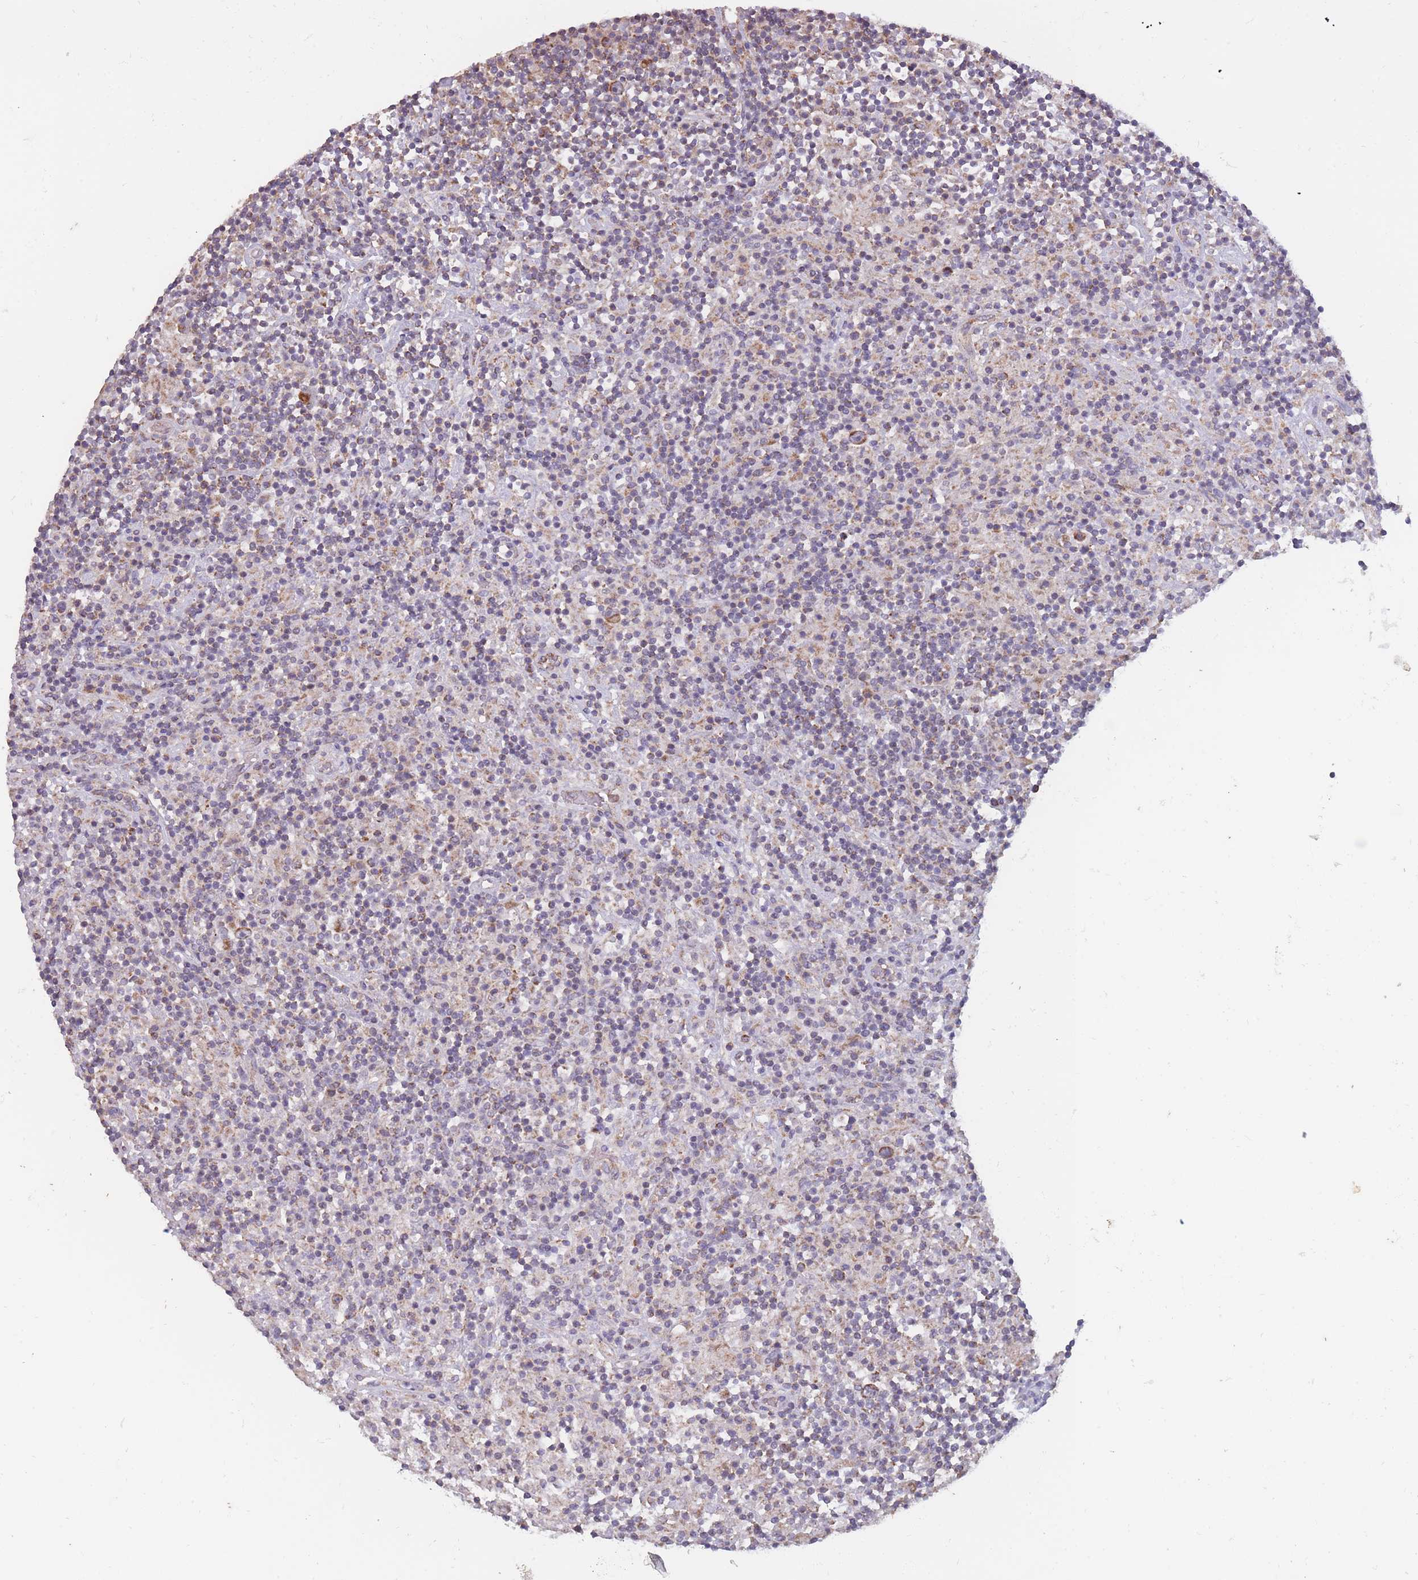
{"staining": {"intensity": "moderate", "quantity": ">75%", "location": "cytoplasmic/membranous"}, "tissue": "lymphoma", "cell_type": "Tumor cells", "image_type": "cancer", "snomed": [{"axis": "morphology", "description": "Hodgkin's disease, NOS"}, {"axis": "topography", "description": "Lymph node"}], "caption": "A micrograph of lymphoma stained for a protein demonstrates moderate cytoplasmic/membranous brown staining in tumor cells.", "gene": "MRPS18C", "patient": {"sex": "male", "age": 70}}